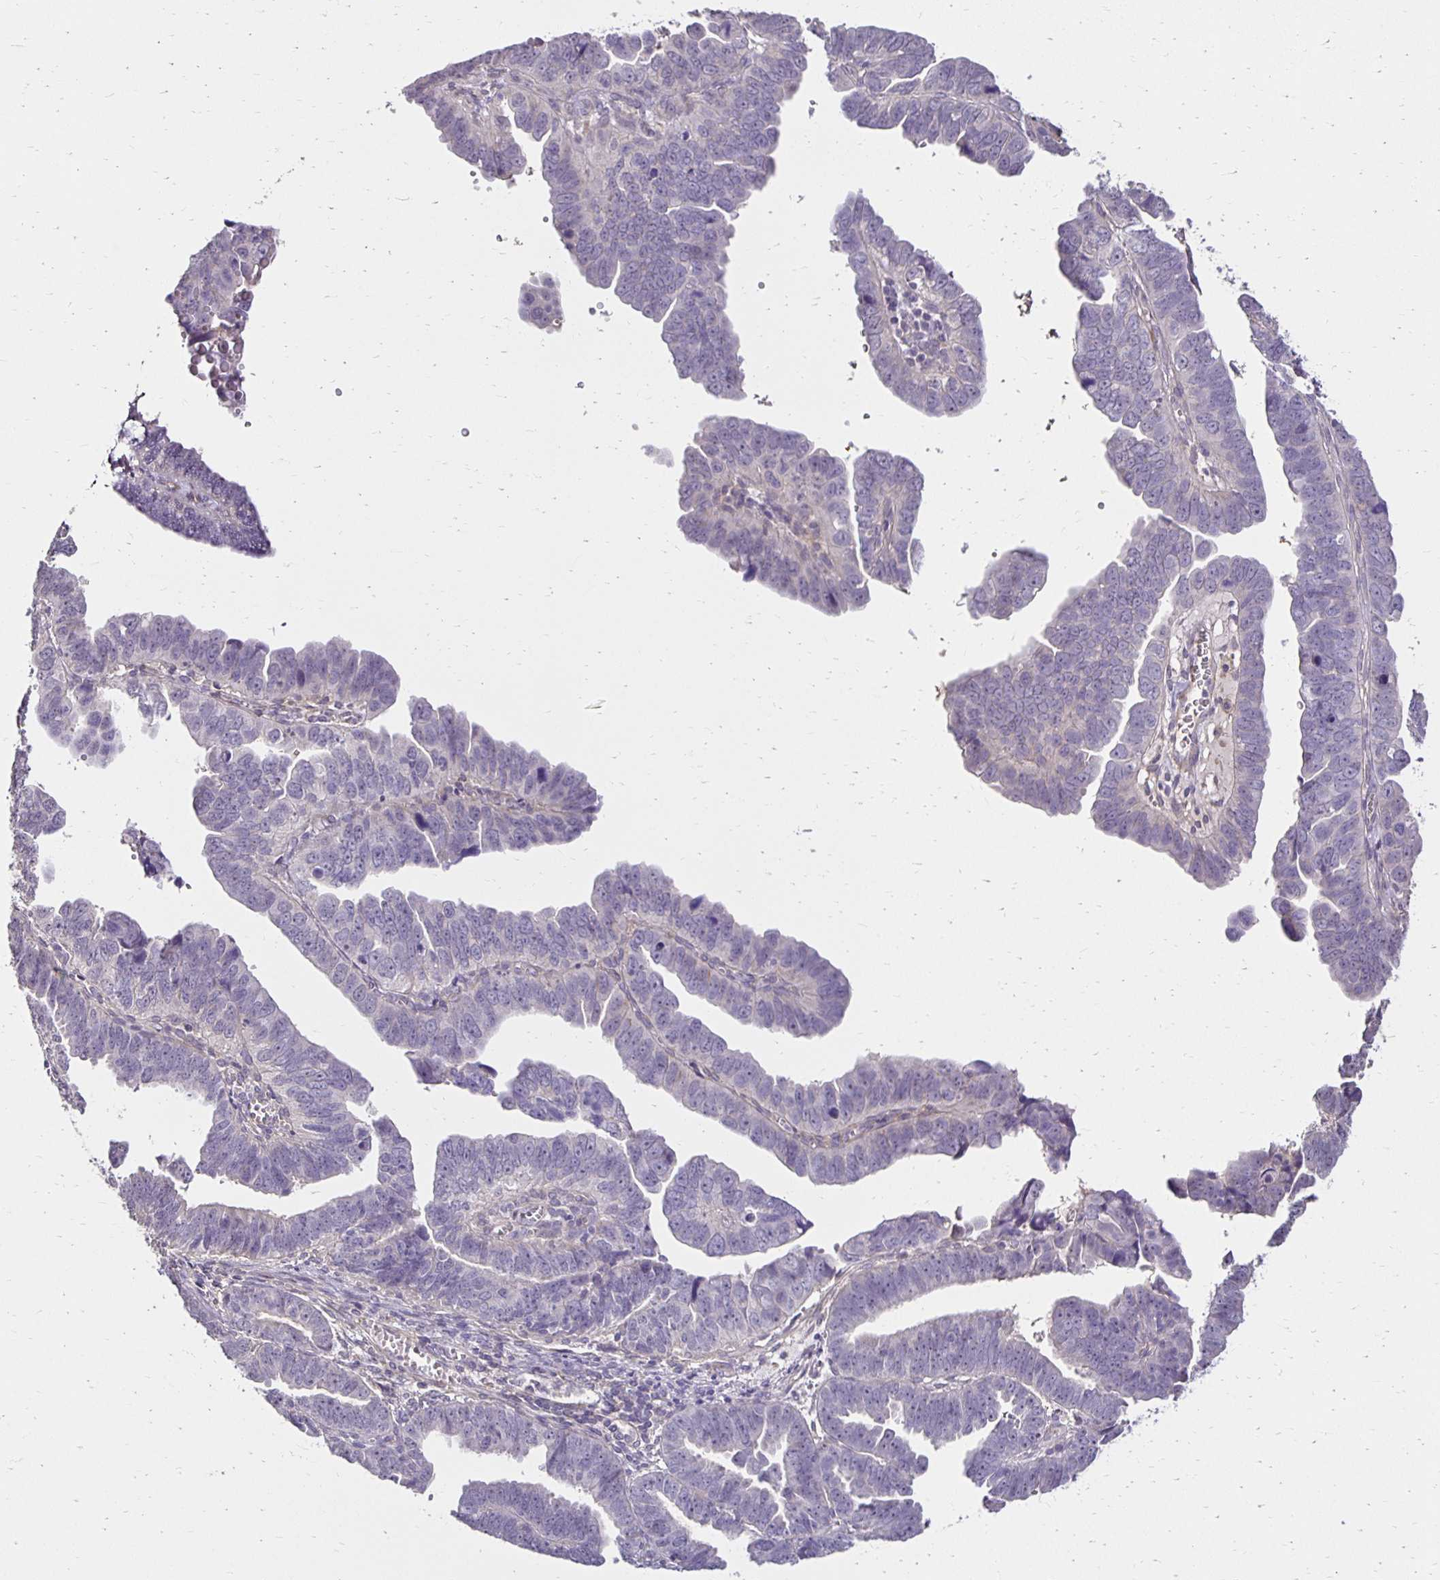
{"staining": {"intensity": "negative", "quantity": "none", "location": "none"}, "tissue": "endometrial cancer", "cell_type": "Tumor cells", "image_type": "cancer", "snomed": [{"axis": "morphology", "description": "Adenocarcinoma, NOS"}, {"axis": "topography", "description": "Endometrium"}], "caption": "Micrograph shows no protein staining in tumor cells of adenocarcinoma (endometrial) tissue. (Brightfield microscopy of DAB (3,3'-diaminobenzidine) immunohistochemistry (IHC) at high magnification).", "gene": "PNPLA3", "patient": {"sex": "female", "age": 75}}